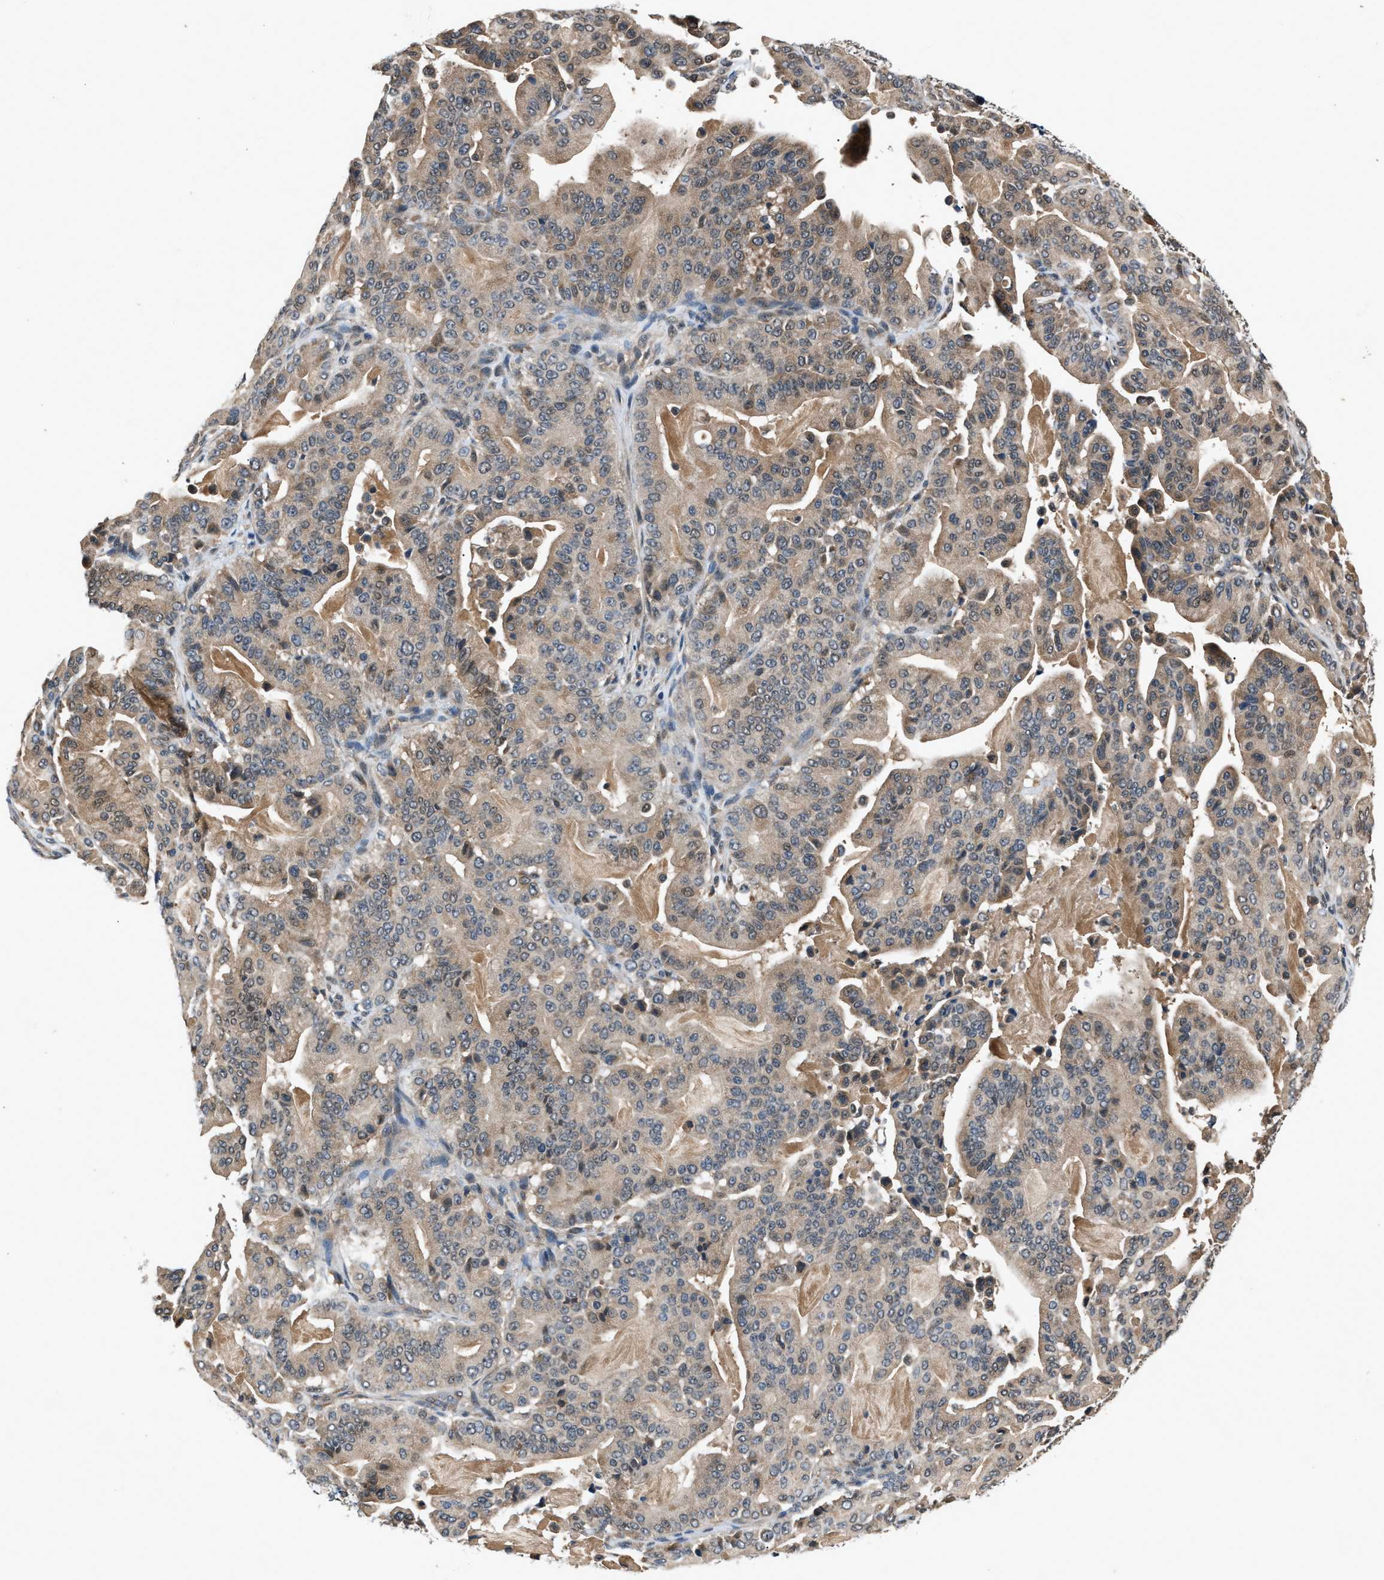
{"staining": {"intensity": "weak", "quantity": "25%-75%", "location": "cytoplasmic/membranous"}, "tissue": "pancreatic cancer", "cell_type": "Tumor cells", "image_type": "cancer", "snomed": [{"axis": "morphology", "description": "Adenocarcinoma, NOS"}, {"axis": "topography", "description": "Pancreas"}], "caption": "An immunohistochemistry (IHC) image of tumor tissue is shown. Protein staining in brown labels weak cytoplasmic/membranous positivity in adenocarcinoma (pancreatic) within tumor cells.", "gene": "TP53I3", "patient": {"sex": "male", "age": 63}}